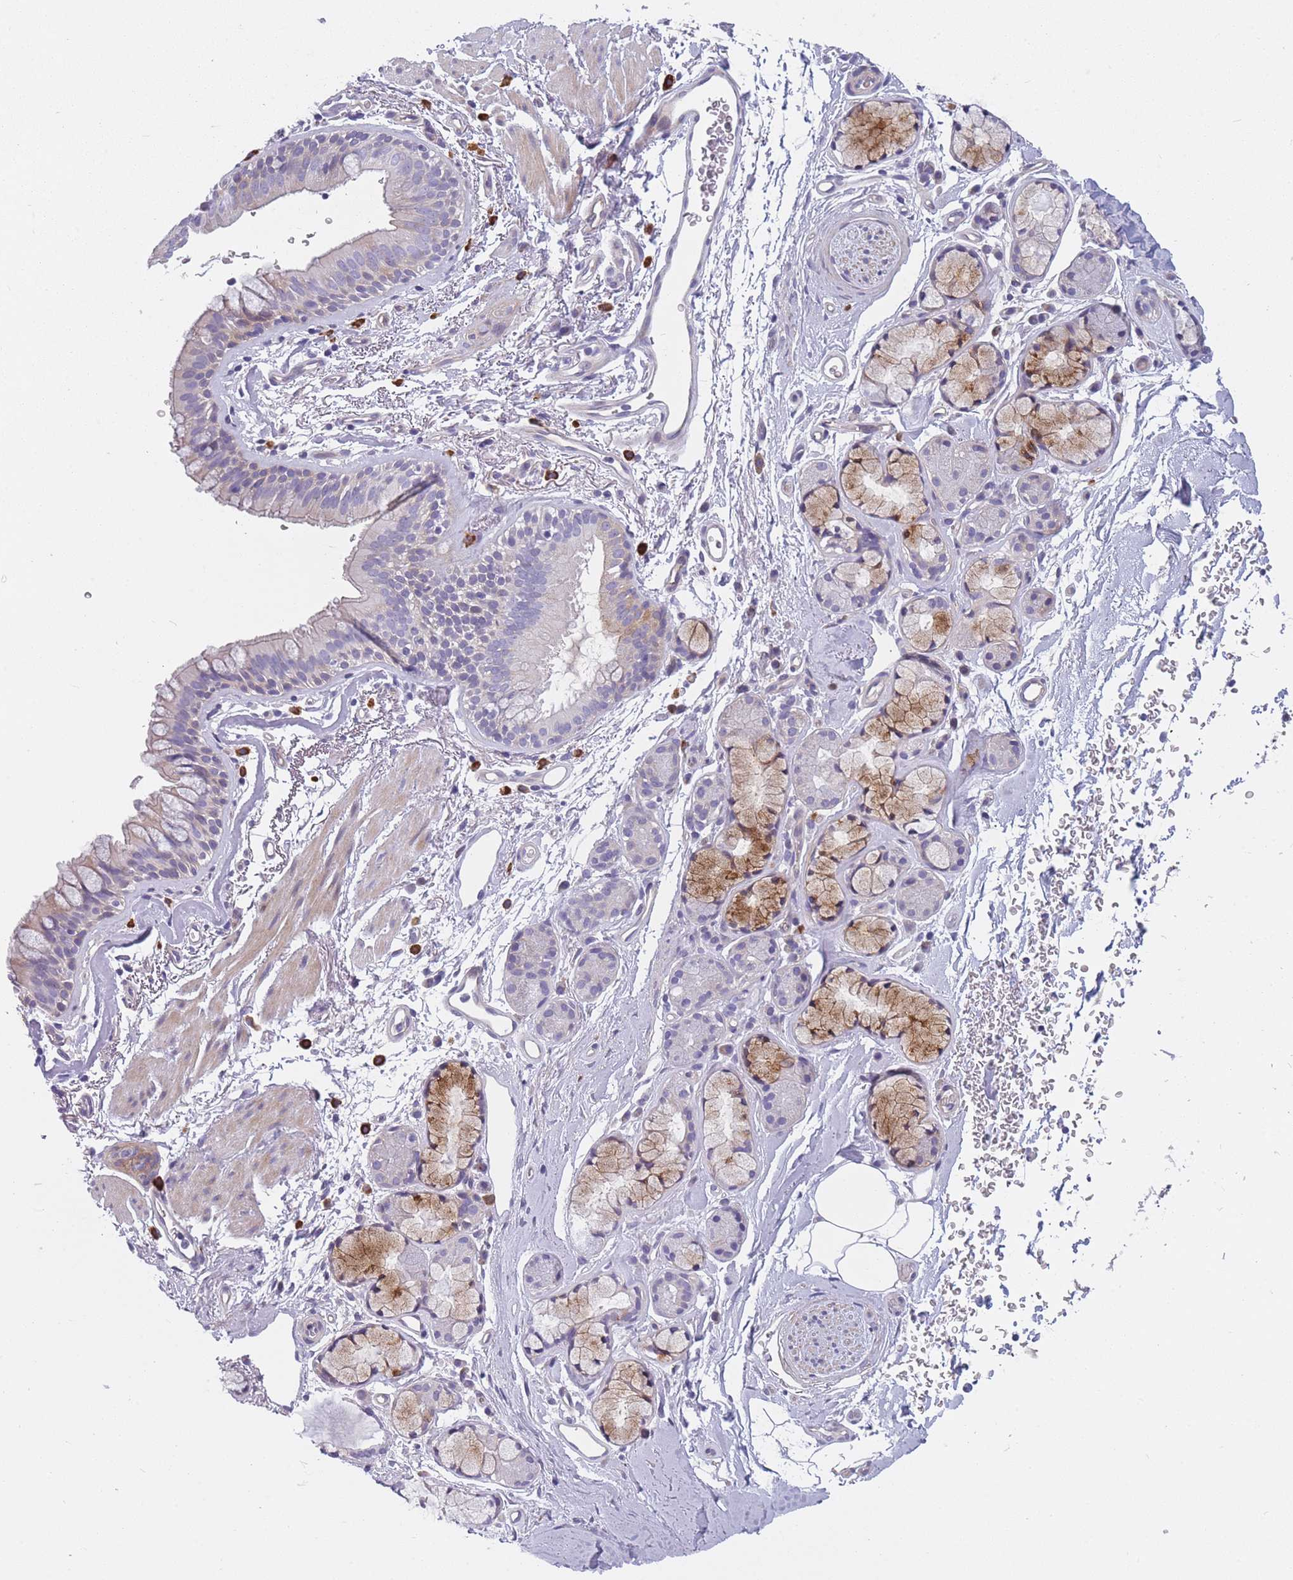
{"staining": {"intensity": "negative", "quantity": "none", "location": "none"}, "tissue": "adipose tissue", "cell_type": "Adipocytes", "image_type": "normal", "snomed": [{"axis": "morphology", "description": "Normal tissue, NOS"}, {"axis": "topography", "description": "Cartilage tissue"}, {"axis": "topography", "description": "Bronchus"}], "caption": "The image displays no significant staining in adipocytes of adipose tissue.", "gene": "FAM83F", "patient": {"sex": "female", "age": 72}}